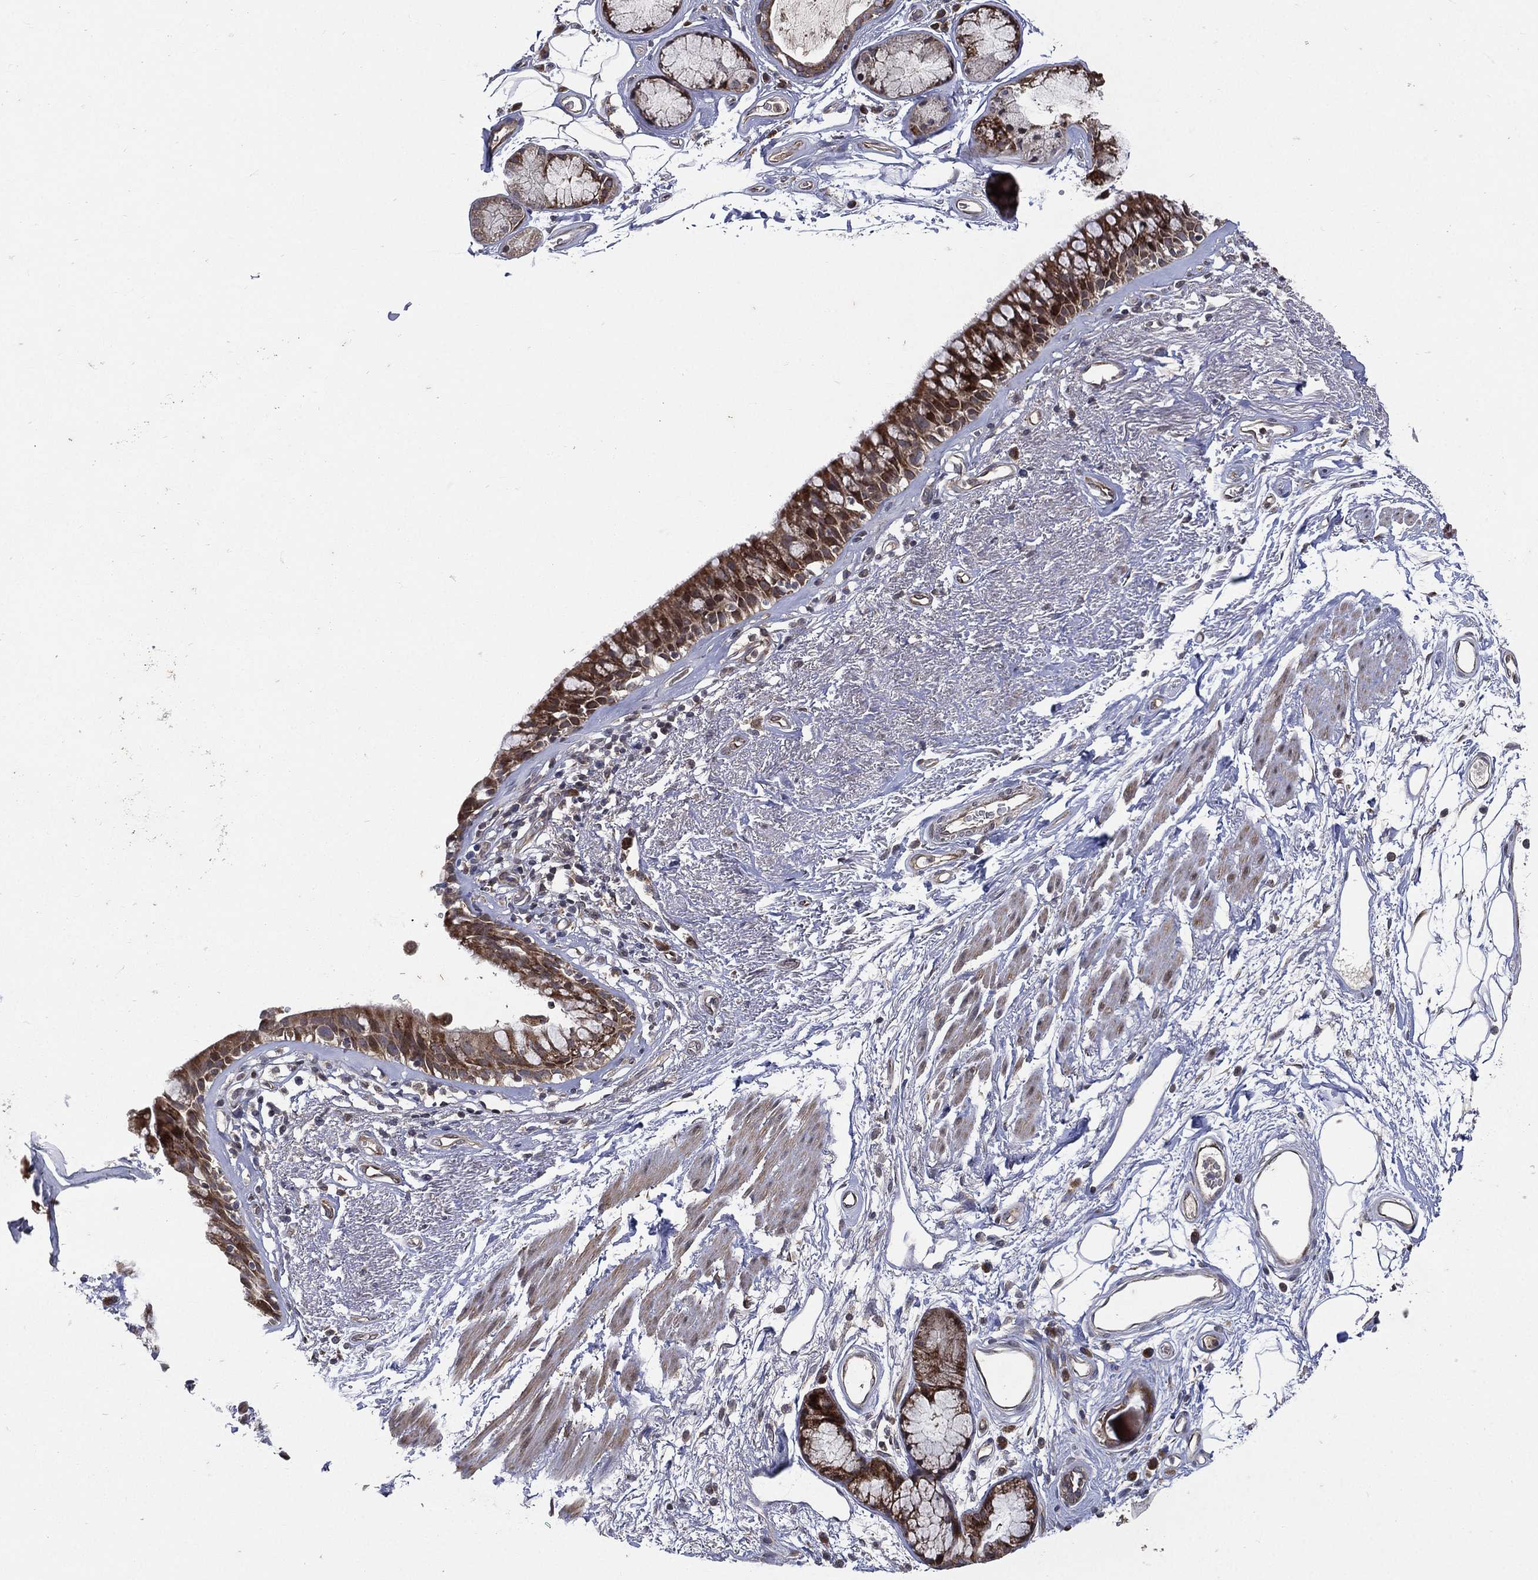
{"staining": {"intensity": "strong", "quantity": "25%-75%", "location": "cytoplasmic/membranous"}, "tissue": "bronchus", "cell_type": "Respiratory epithelial cells", "image_type": "normal", "snomed": [{"axis": "morphology", "description": "Normal tissue, NOS"}, {"axis": "topography", "description": "Bronchus"}], "caption": "Immunohistochemistry (IHC) staining of benign bronchus, which shows high levels of strong cytoplasmic/membranous positivity in about 25%-75% of respiratory epithelial cells indicating strong cytoplasmic/membranous protein staining. The staining was performed using DAB (brown) for protein detection and nuclei were counterstained in hematoxylin (blue).", "gene": "RAB11FIP4", "patient": {"sex": "male", "age": 82}}